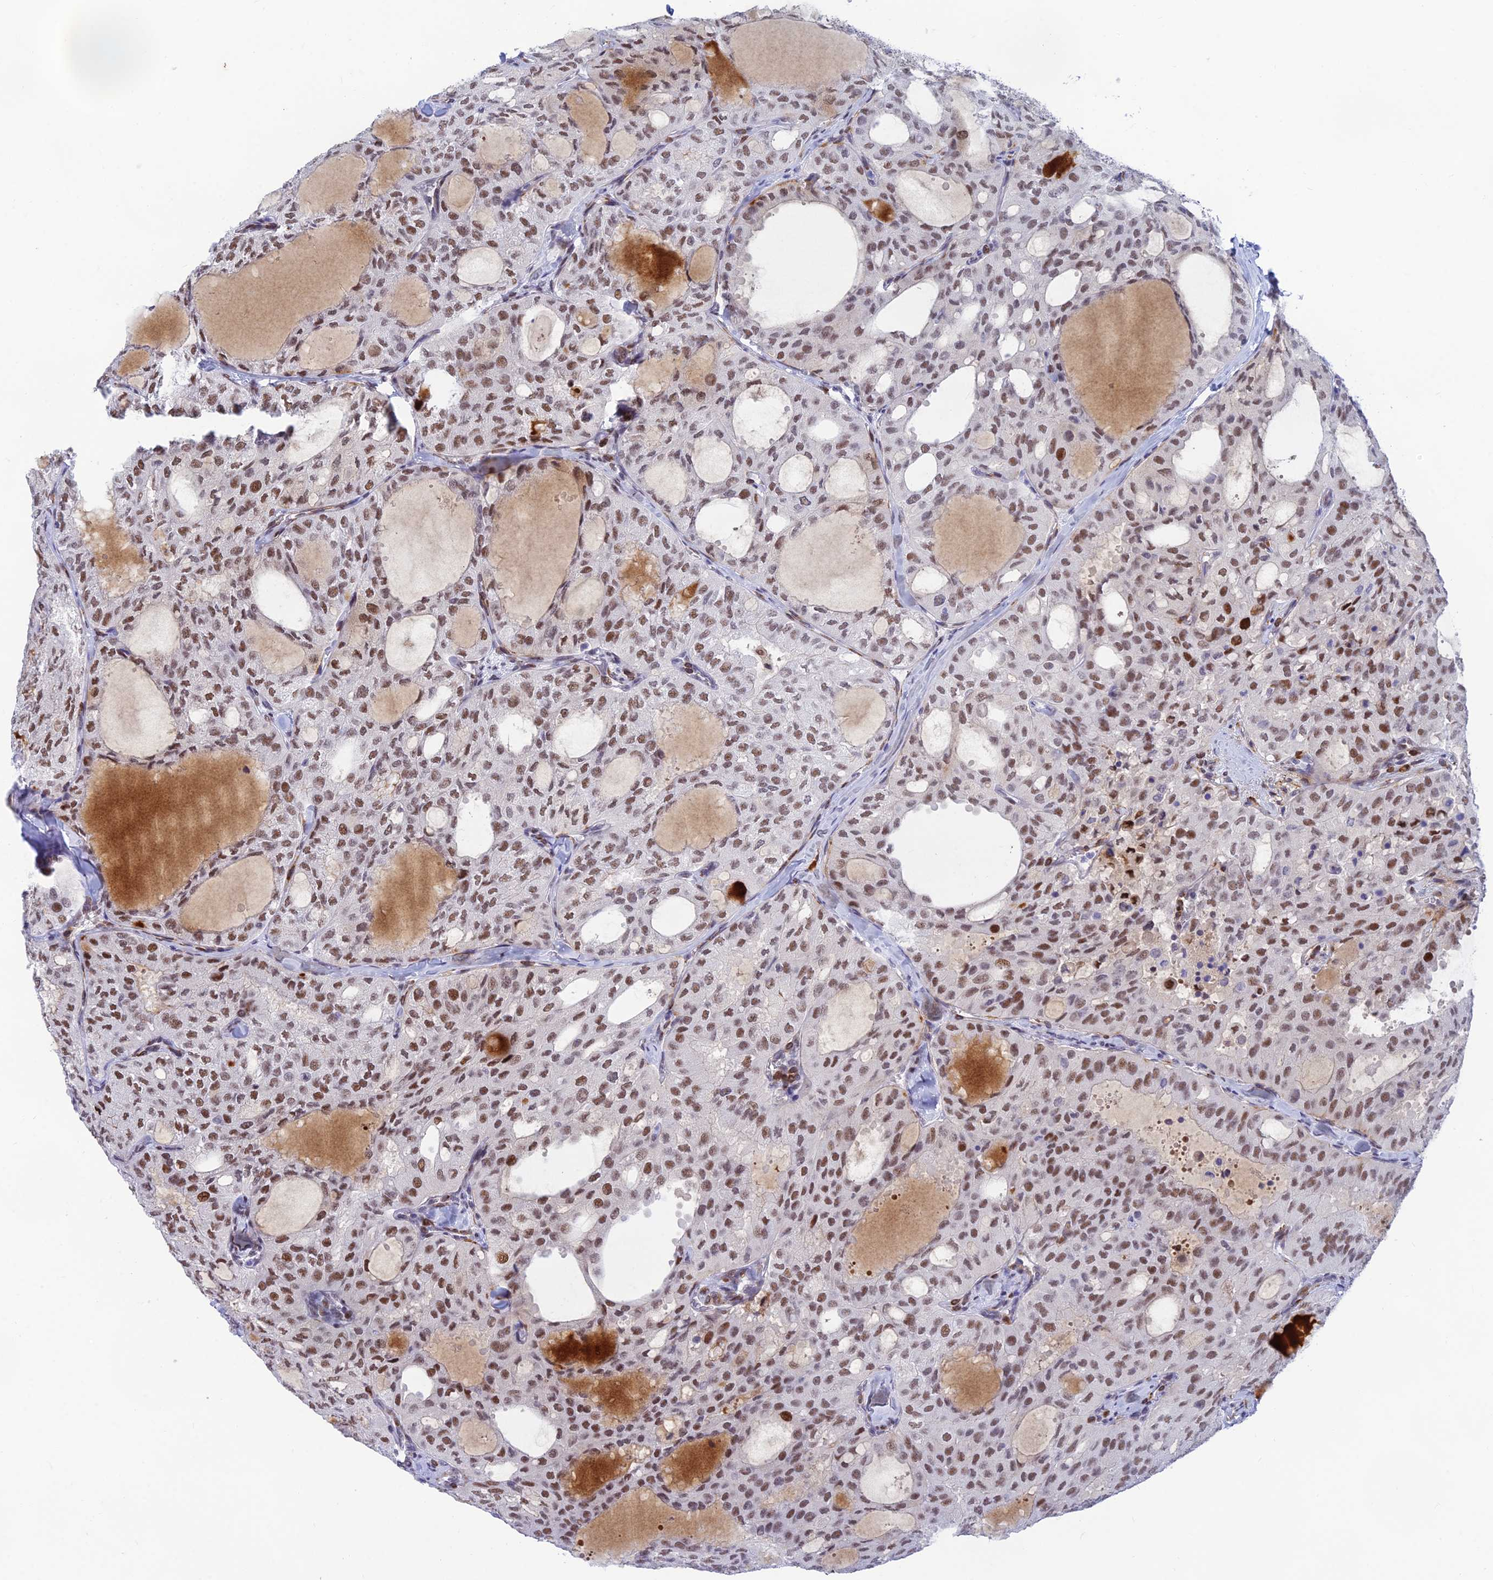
{"staining": {"intensity": "moderate", "quantity": ">75%", "location": "nuclear"}, "tissue": "thyroid cancer", "cell_type": "Tumor cells", "image_type": "cancer", "snomed": [{"axis": "morphology", "description": "Follicular adenoma carcinoma, NOS"}, {"axis": "topography", "description": "Thyroid gland"}], "caption": "This is an image of IHC staining of thyroid follicular adenoma carcinoma, which shows moderate expression in the nuclear of tumor cells.", "gene": "CLK4", "patient": {"sex": "male", "age": 75}}